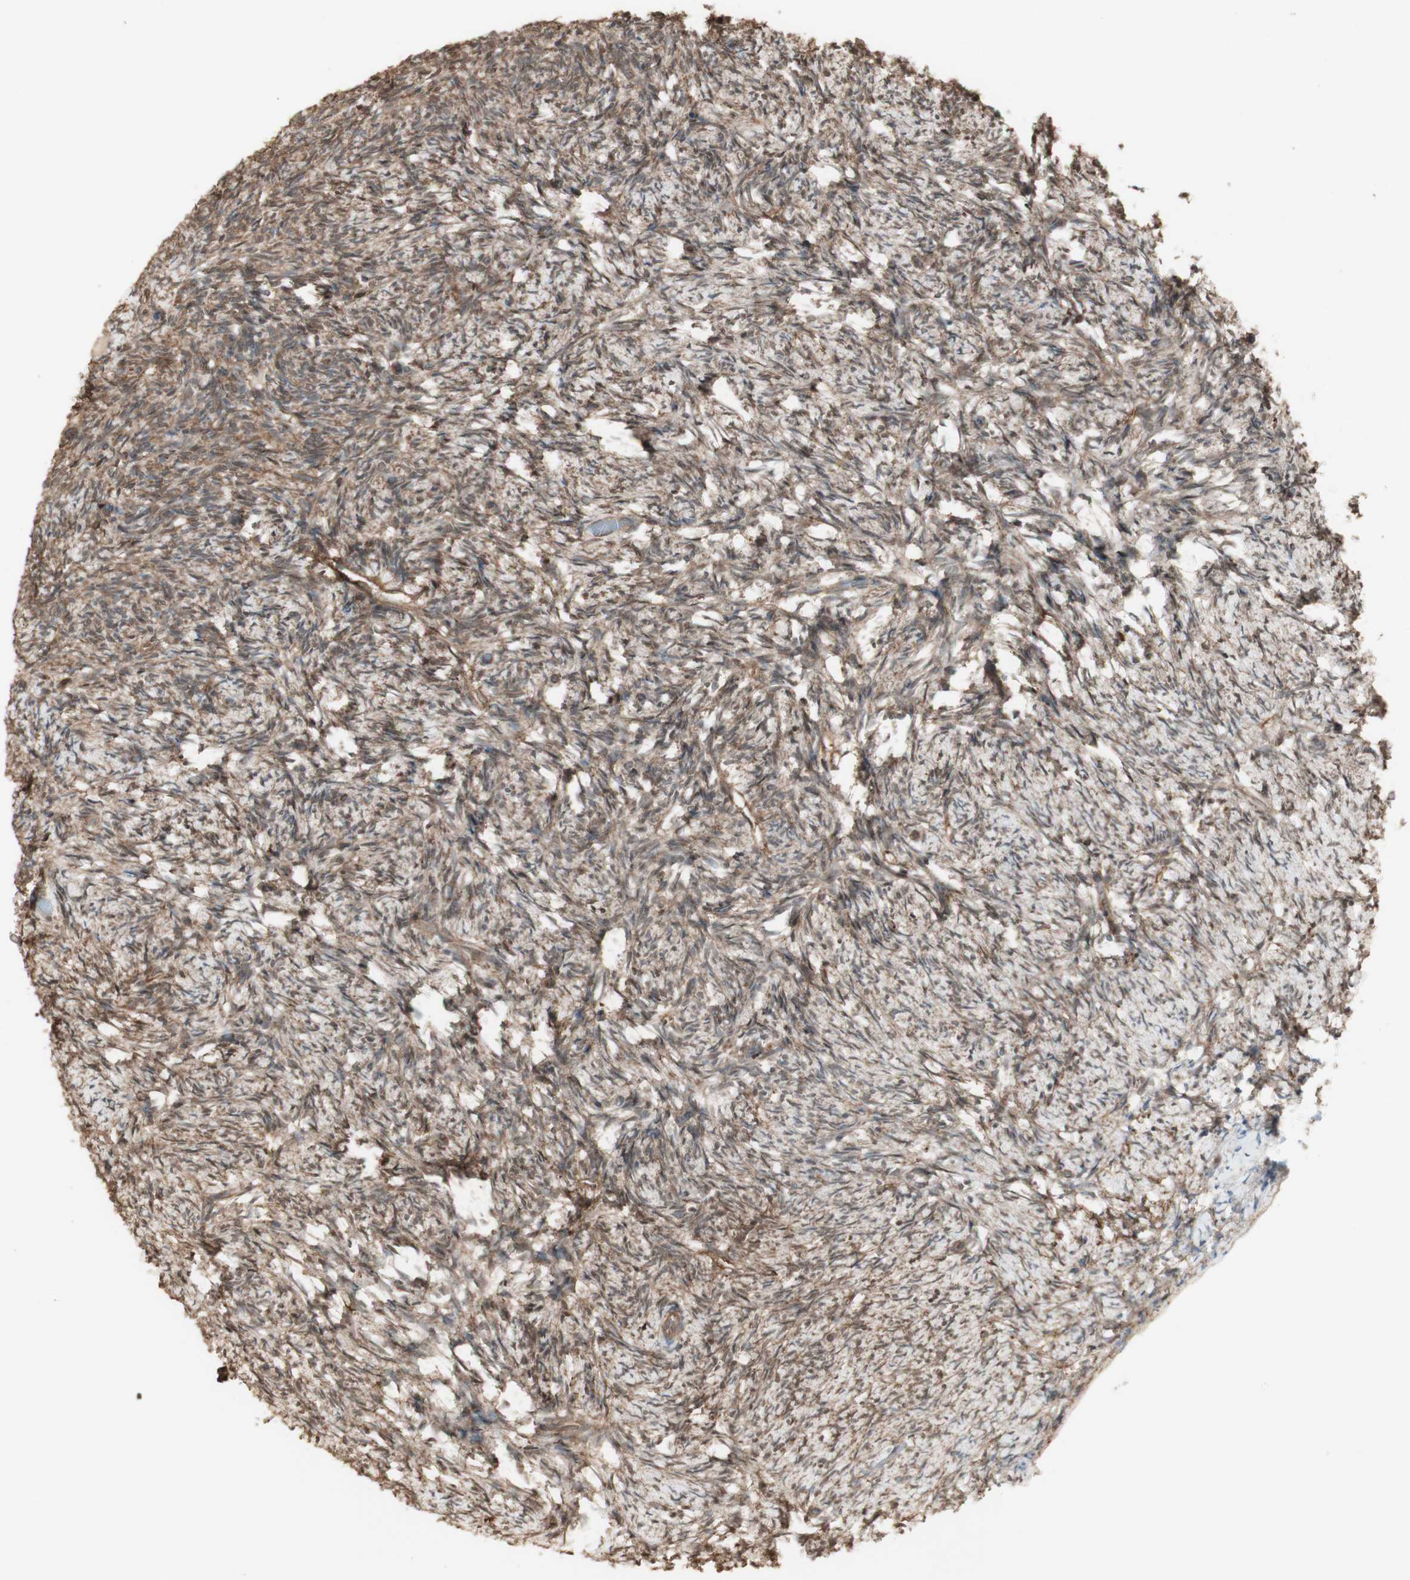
{"staining": {"intensity": "moderate", "quantity": ">75%", "location": "cytoplasmic/membranous"}, "tissue": "ovary", "cell_type": "Ovarian stroma cells", "image_type": "normal", "snomed": [{"axis": "morphology", "description": "Normal tissue, NOS"}, {"axis": "topography", "description": "Ovary"}], "caption": "Benign ovary displays moderate cytoplasmic/membranous staining in approximately >75% of ovarian stroma cells (brown staining indicates protein expression, while blue staining denotes nuclei)..", "gene": "YWHAB", "patient": {"sex": "female", "age": 60}}